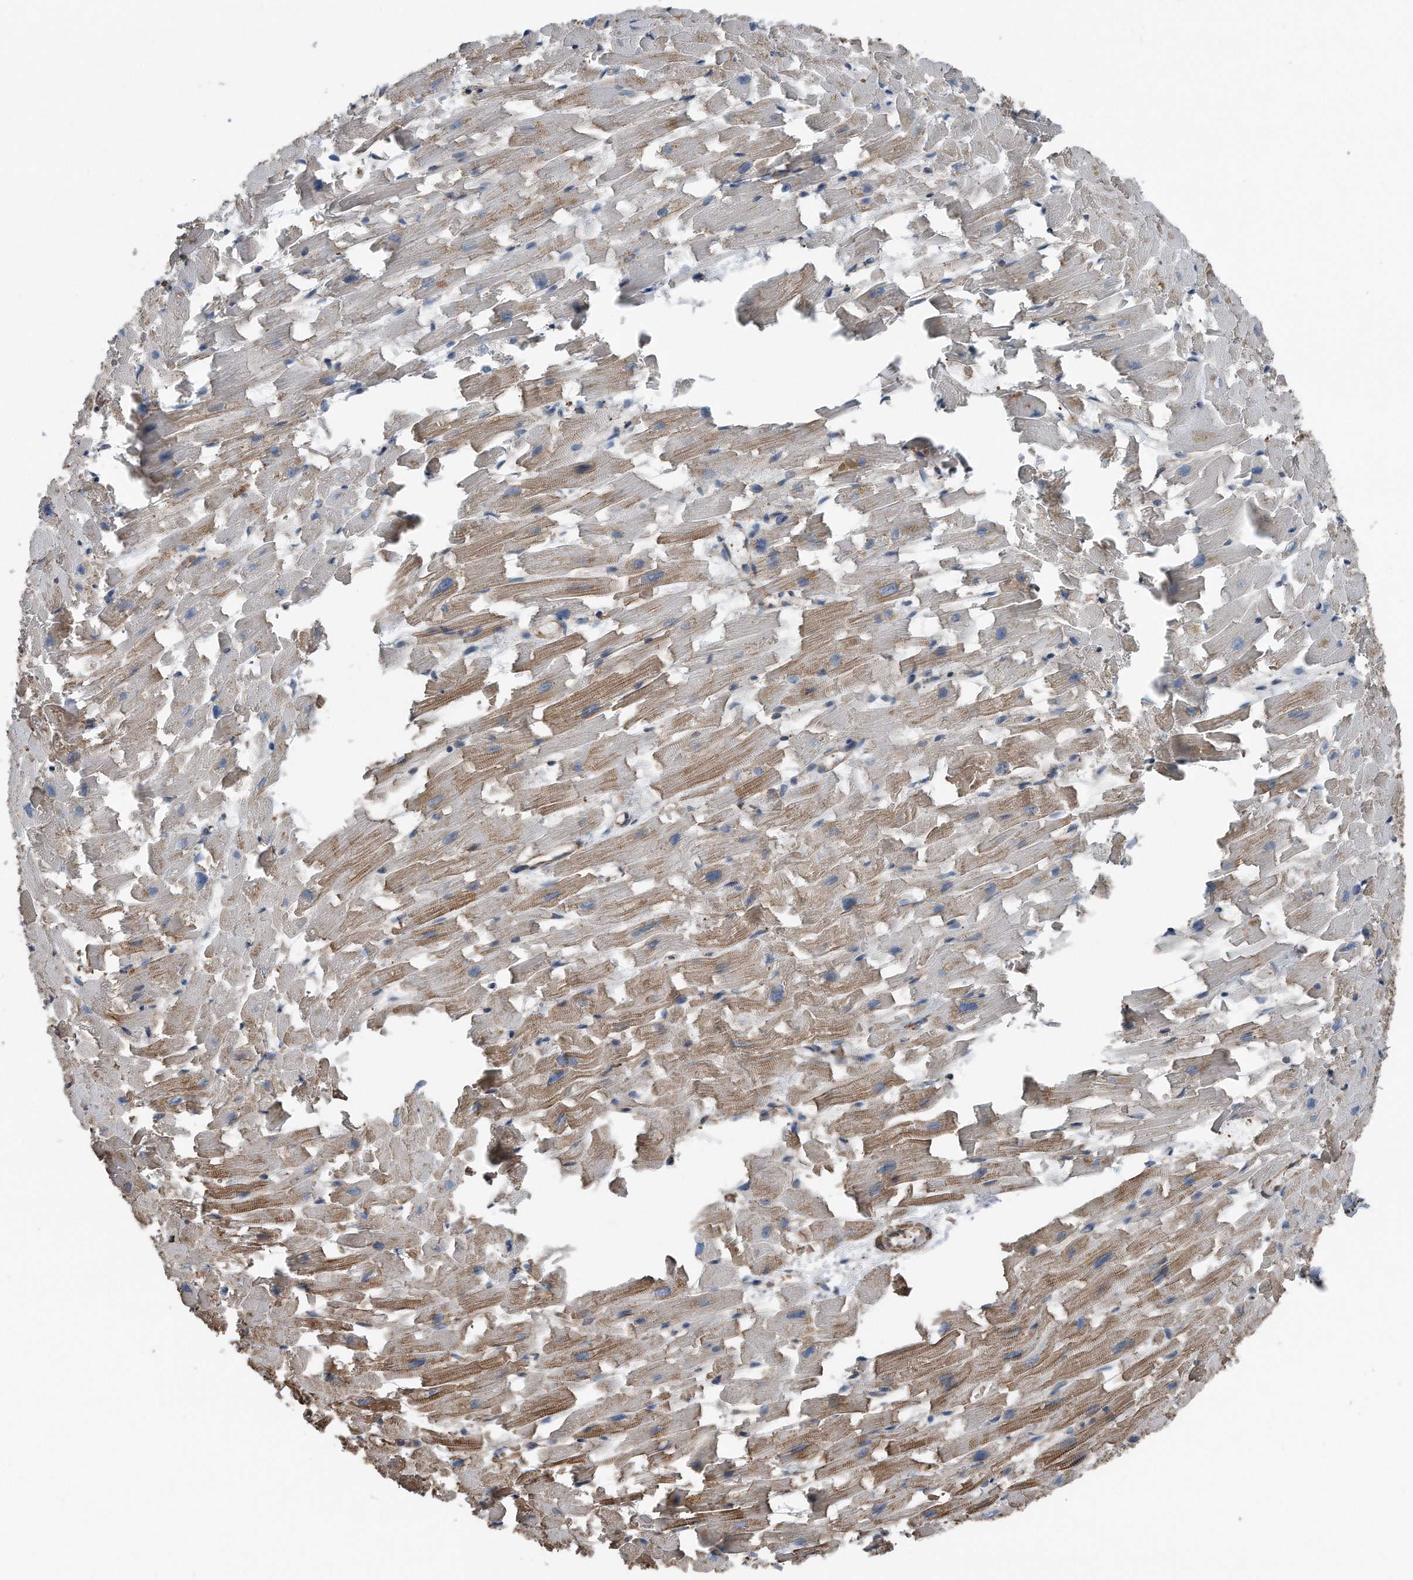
{"staining": {"intensity": "moderate", "quantity": "25%-75%", "location": "cytoplasmic/membranous"}, "tissue": "heart muscle", "cell_type": "Cardiomyocytes", "image_type": "normal", "snomed": [{"axis": "morphology", "description": "Normal tissue, NOS"}, {"axis": "topography", "description": "Heart"}], "caption": "Immunohistochemical staining of benign human heart muscle reveals 25%-75% levels of moderate cytoplasmic/membranous protein positivity in approximately 25%-75% of cardiomyocytes. Ihc stains the protein of interest in brown and the nuclei are stained blue.", "gene": "RSPO3", "patient": {"sex": "female", "age": 64}}